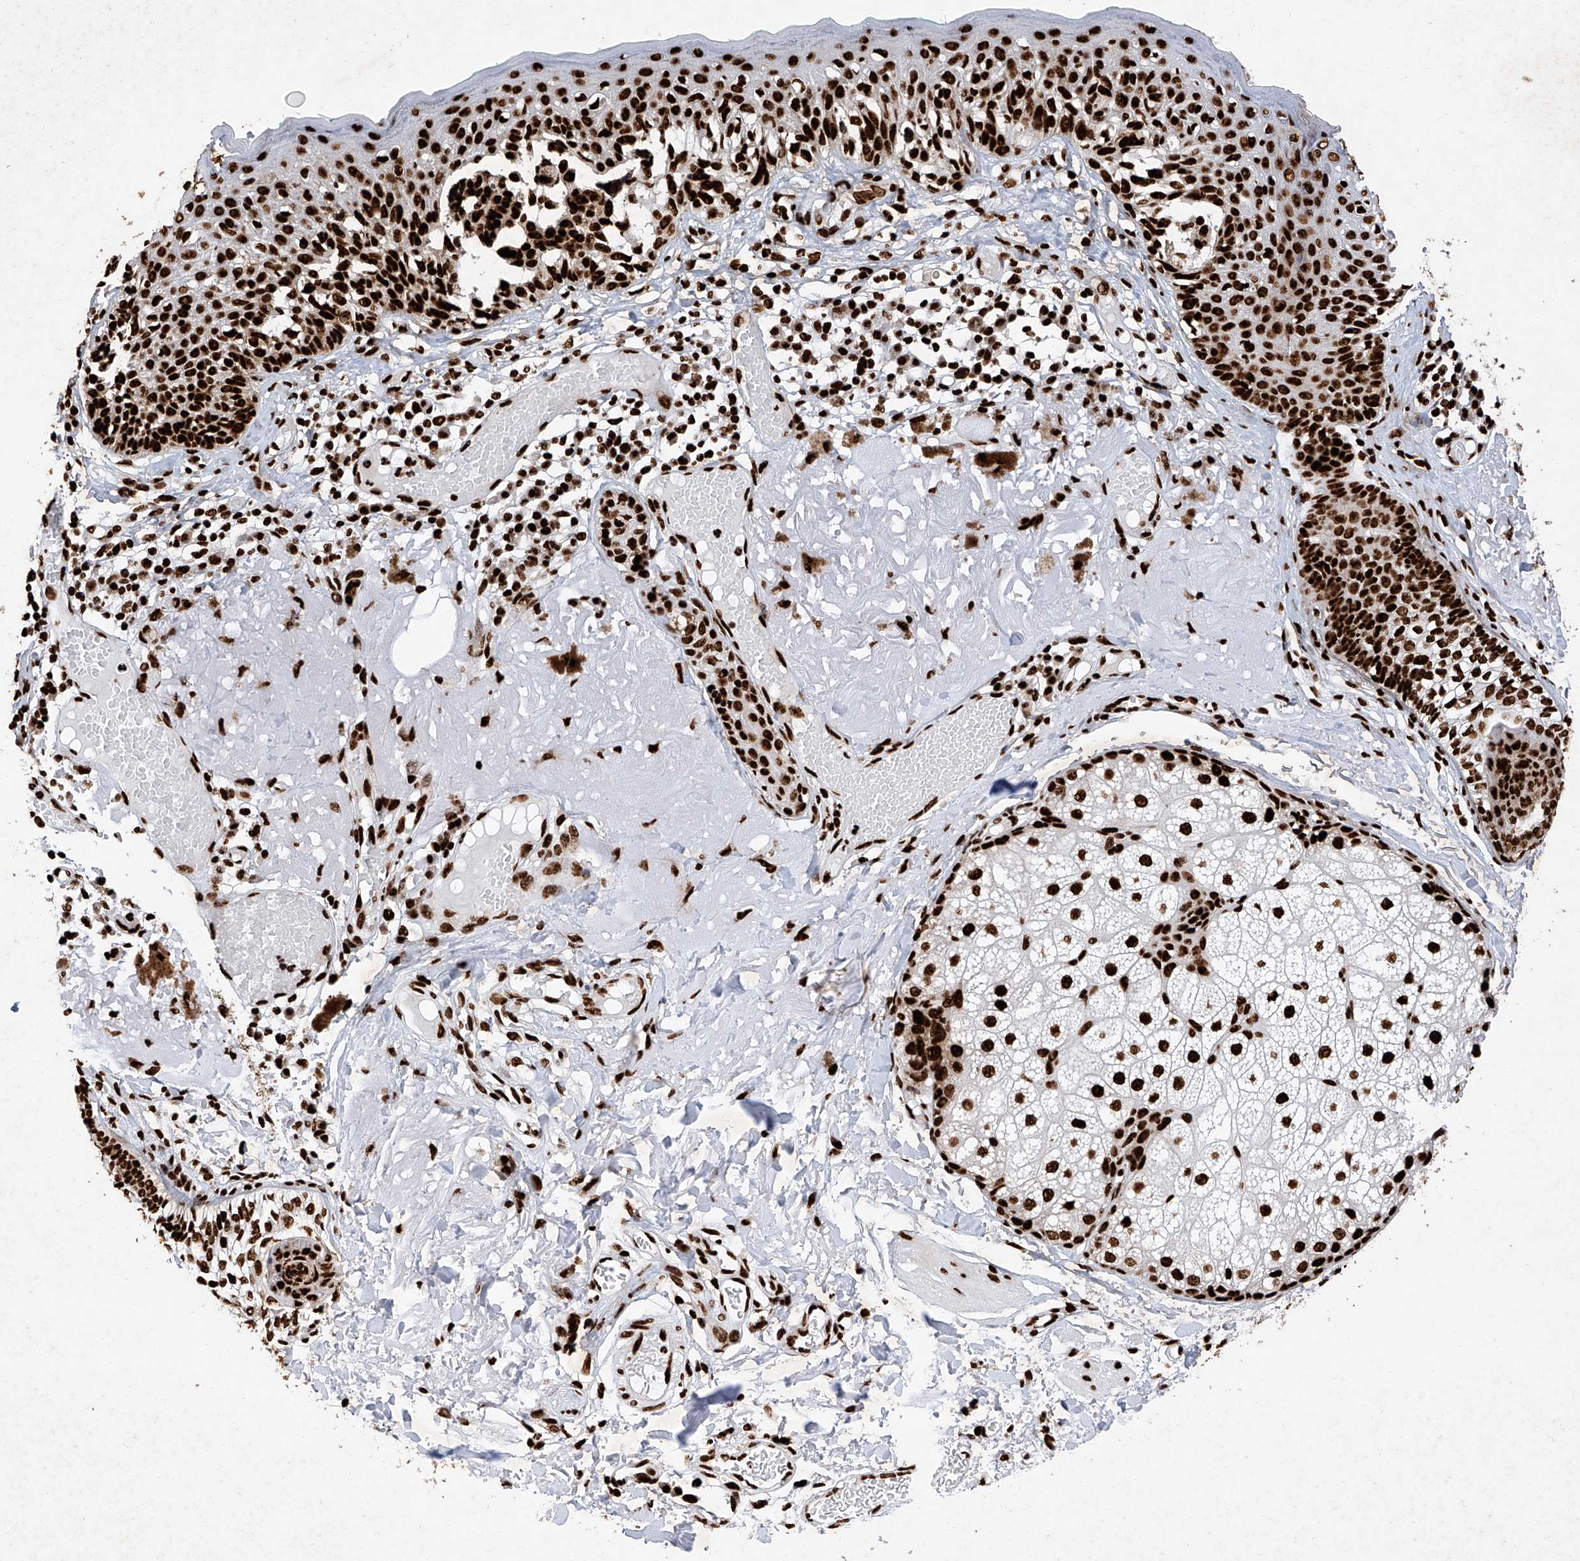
{"staining": {"intensity": "strong", "quantity": ">75%", "location": "nuclear"}, "tissue": "melanoma", "cell_type": "Tumor cells", "image_type": "cancer", "snomed": [{"axis": "morphology", "description": "Malignant melanoma in situ"}, {"axis": "morphology", "description": "Malignant melanoma, NOS"}, {"axis": "topography", "description": "Skin"}], "caption": "Strong nuclear protein staining is identified in about >75% of tumor cells in melanoma.", "gene": "SRSF6", "patient": {"sex": "female", "age": 88}}